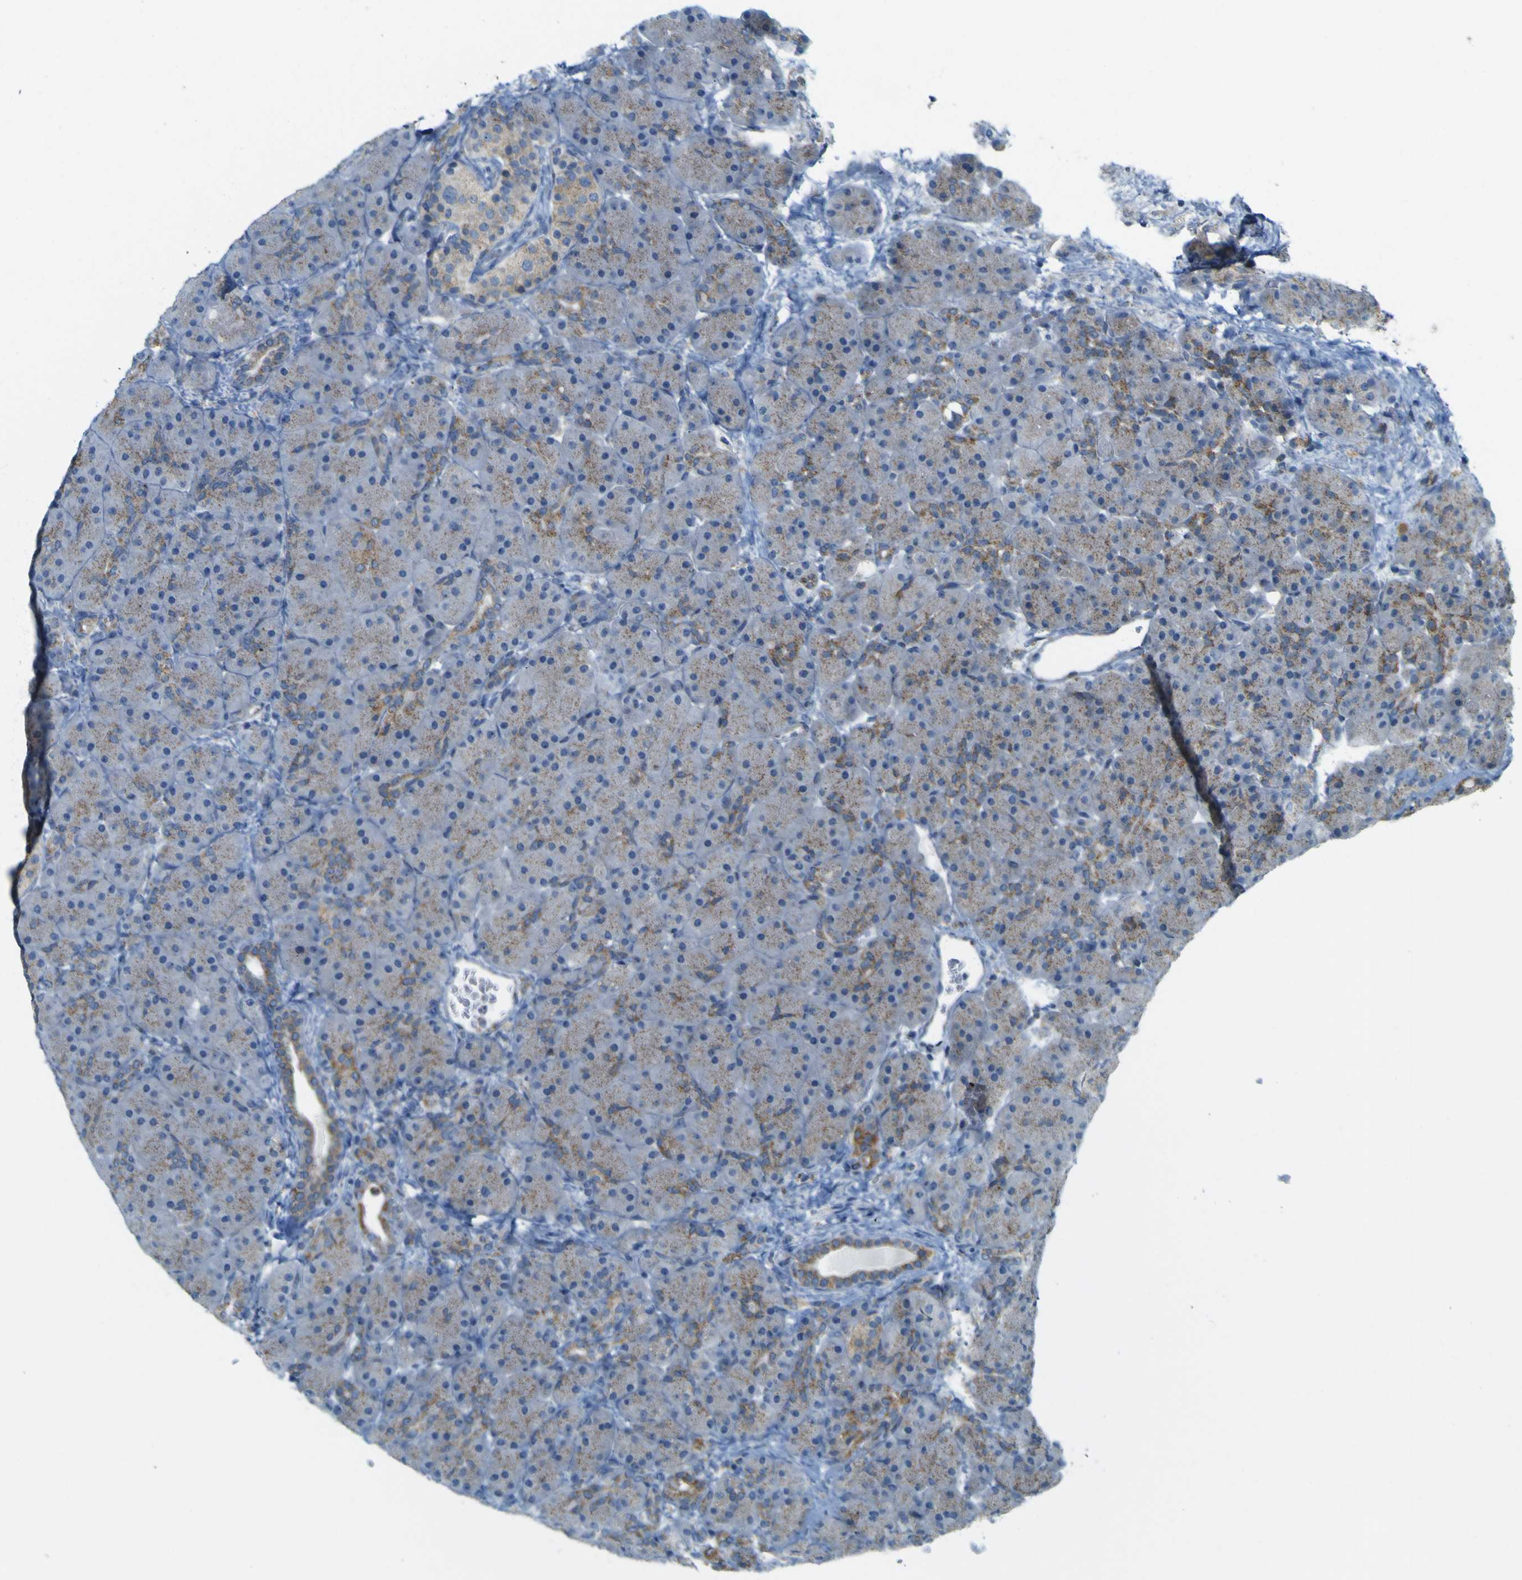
{"staining": {"intensity": "weak", "quantity": ">75%", "location": "cytoplasmic/membranous"}, "tissue": "pancreas", "cell_type": "Exocrine glandular cells", "image_type": "normal", "snomed": [{"axis": "morphology", "description": "Normal tissue, NOS"}, {"axis": "topography", "description": "Pancreas"}], "caption": "This histopathology image displays immunohistochemistry staining of benign human pancreas, with low weak cytoplasmic/membranous expression in approximately >75% of exocrine glandular cells.", "gene": "ACBD5", "patient": {"sex": "male", "age": 66}}